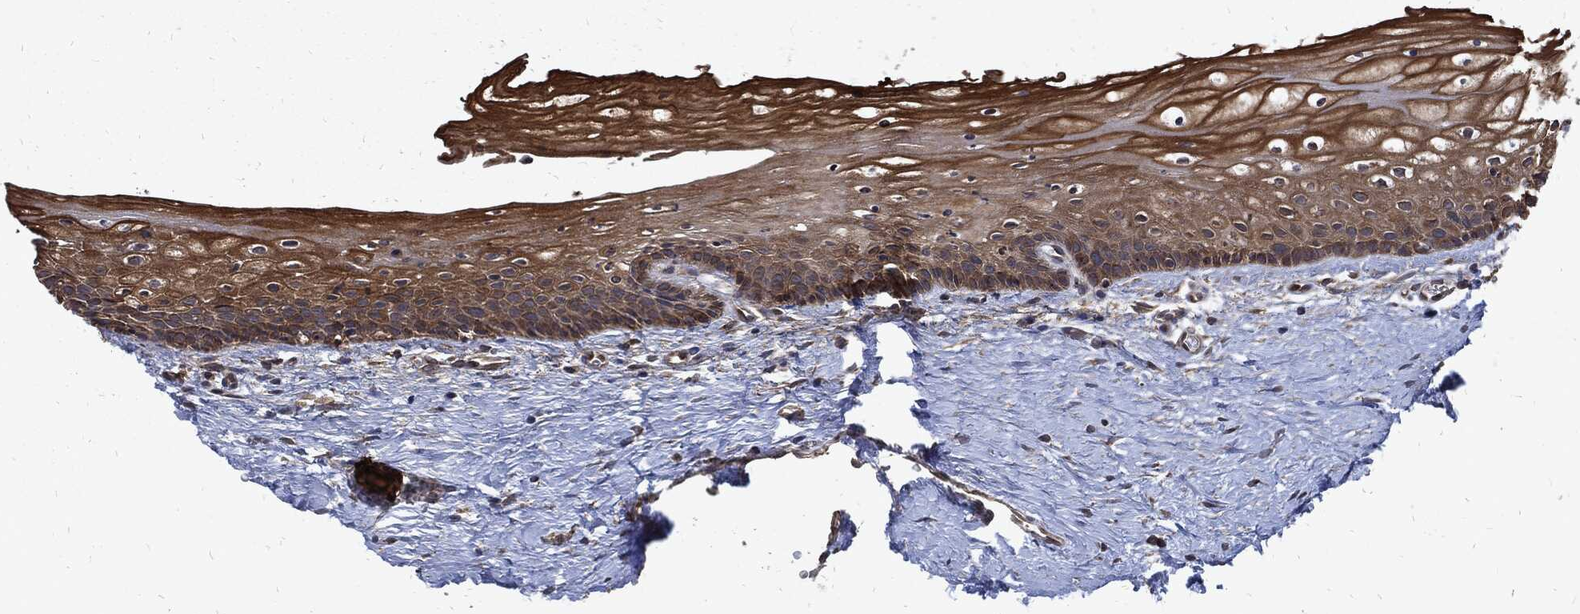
{"staining": {"intensity": "moderate", "quantity": ">75%", "location": "cytoplasmic/membranous"}, "tissue": "vagina", "cell_type": "Squamous epithelial cells", "image_type": "normal", "snomed": [{"axis": "morphology", "description": "Normal tissue, NOS"}, {"axis": "topography", "description": "Vagina"}], "caption": "Vagina was stained to show a protein in brown. There is medium levels of moderate cytoplasmic/membranous positivity in approximately >75% of squamous epithelial cells.", "gene": "DCTN1", "patient": {"sex": "female", "age": 32}}